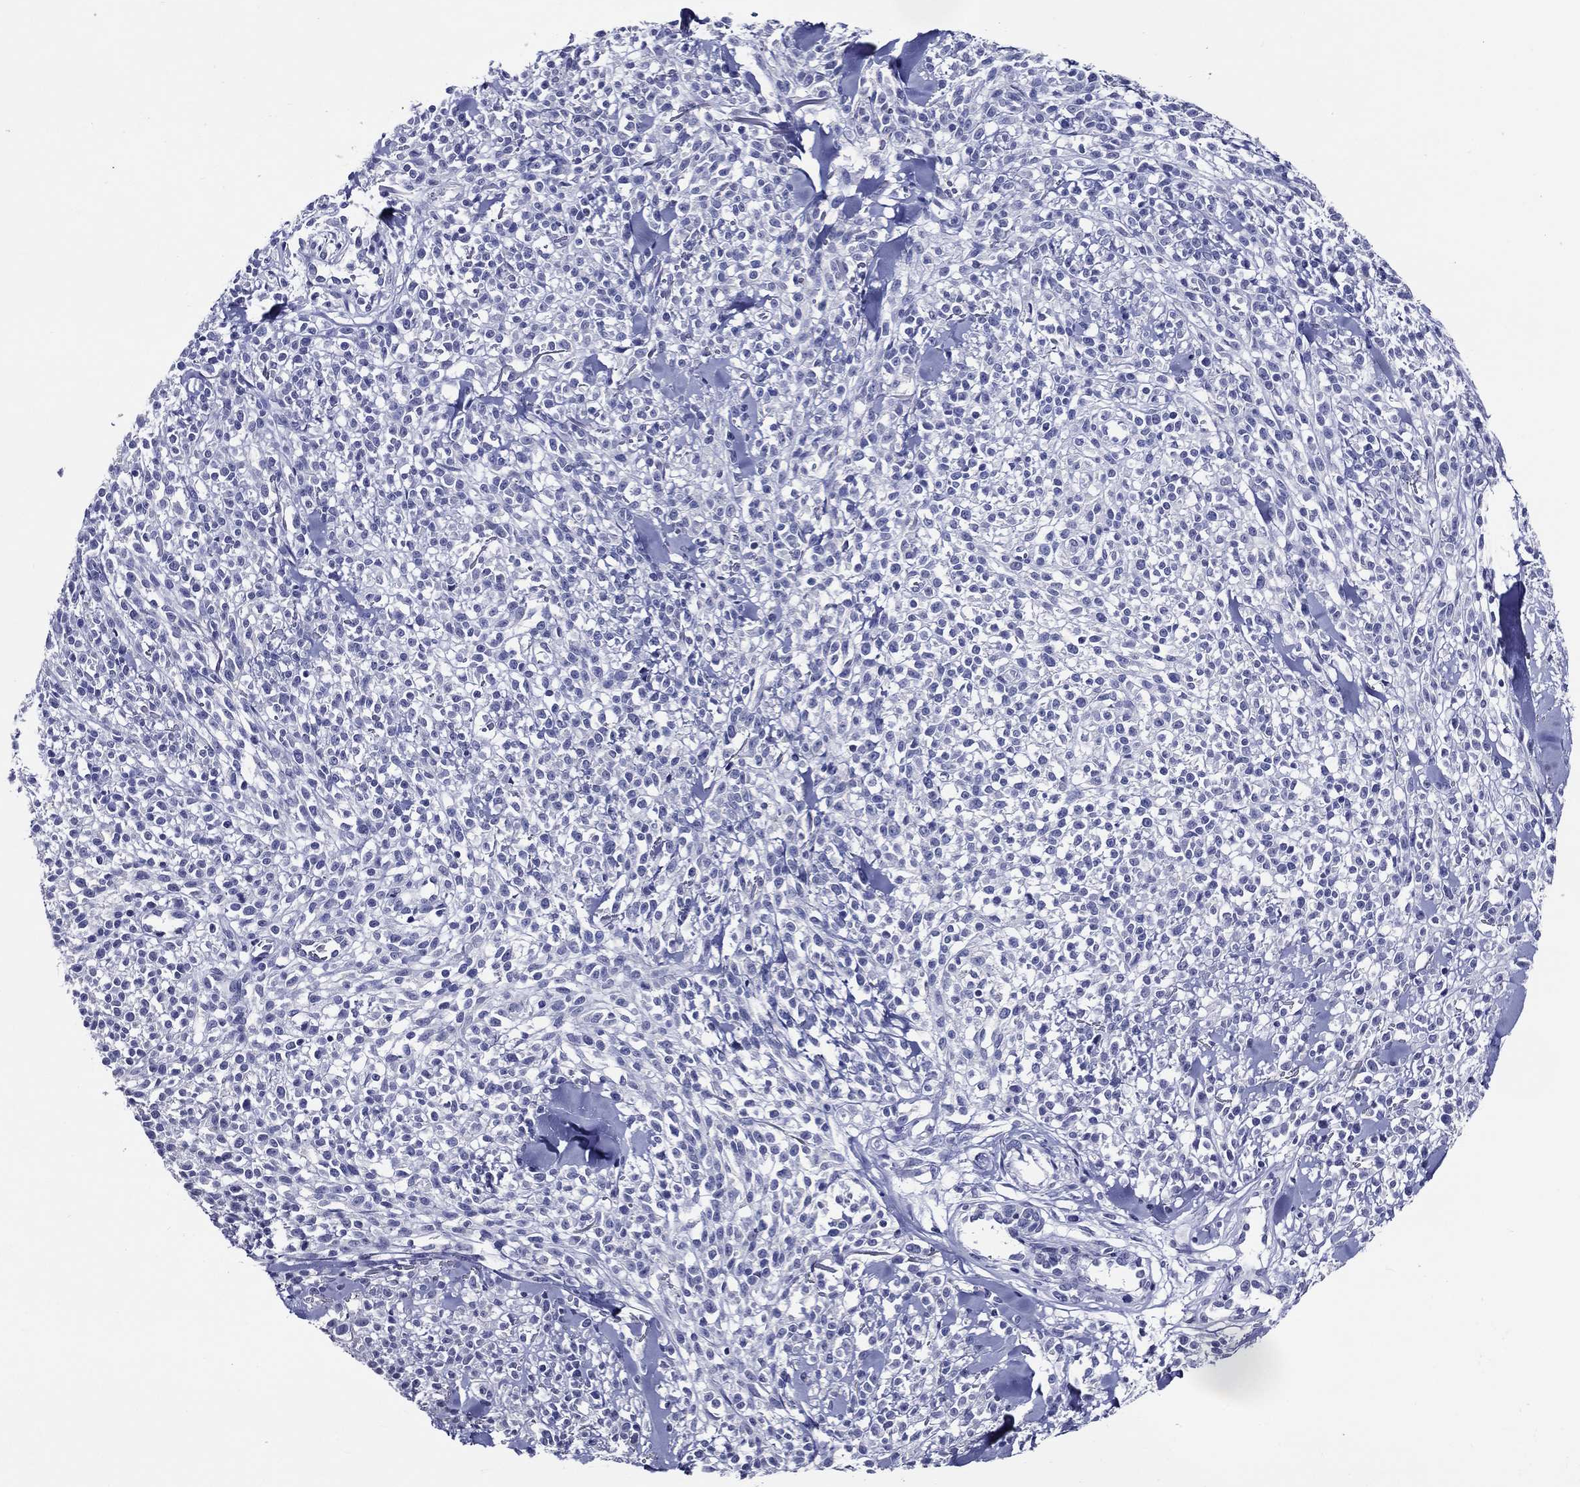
{"staining": {"intensity": "negative", "quantity": "none", "location": "none"}, "tissue": "melanoma", "cell_type": "Tumor cells", "image_type": "cancer", "snomed": [{"axis": "morphology", "description": "Malignant melanoma, NOS"}, {"axis": "topography", "description": "Skin"}, {"axis": "topography", "description": "Skin of trunk"}], "caption": "Tumor cells are negative for brown protein staining in malignant melanoma.", "gene": "ACE2", "patient": {"sex": "male", "age": 74}}